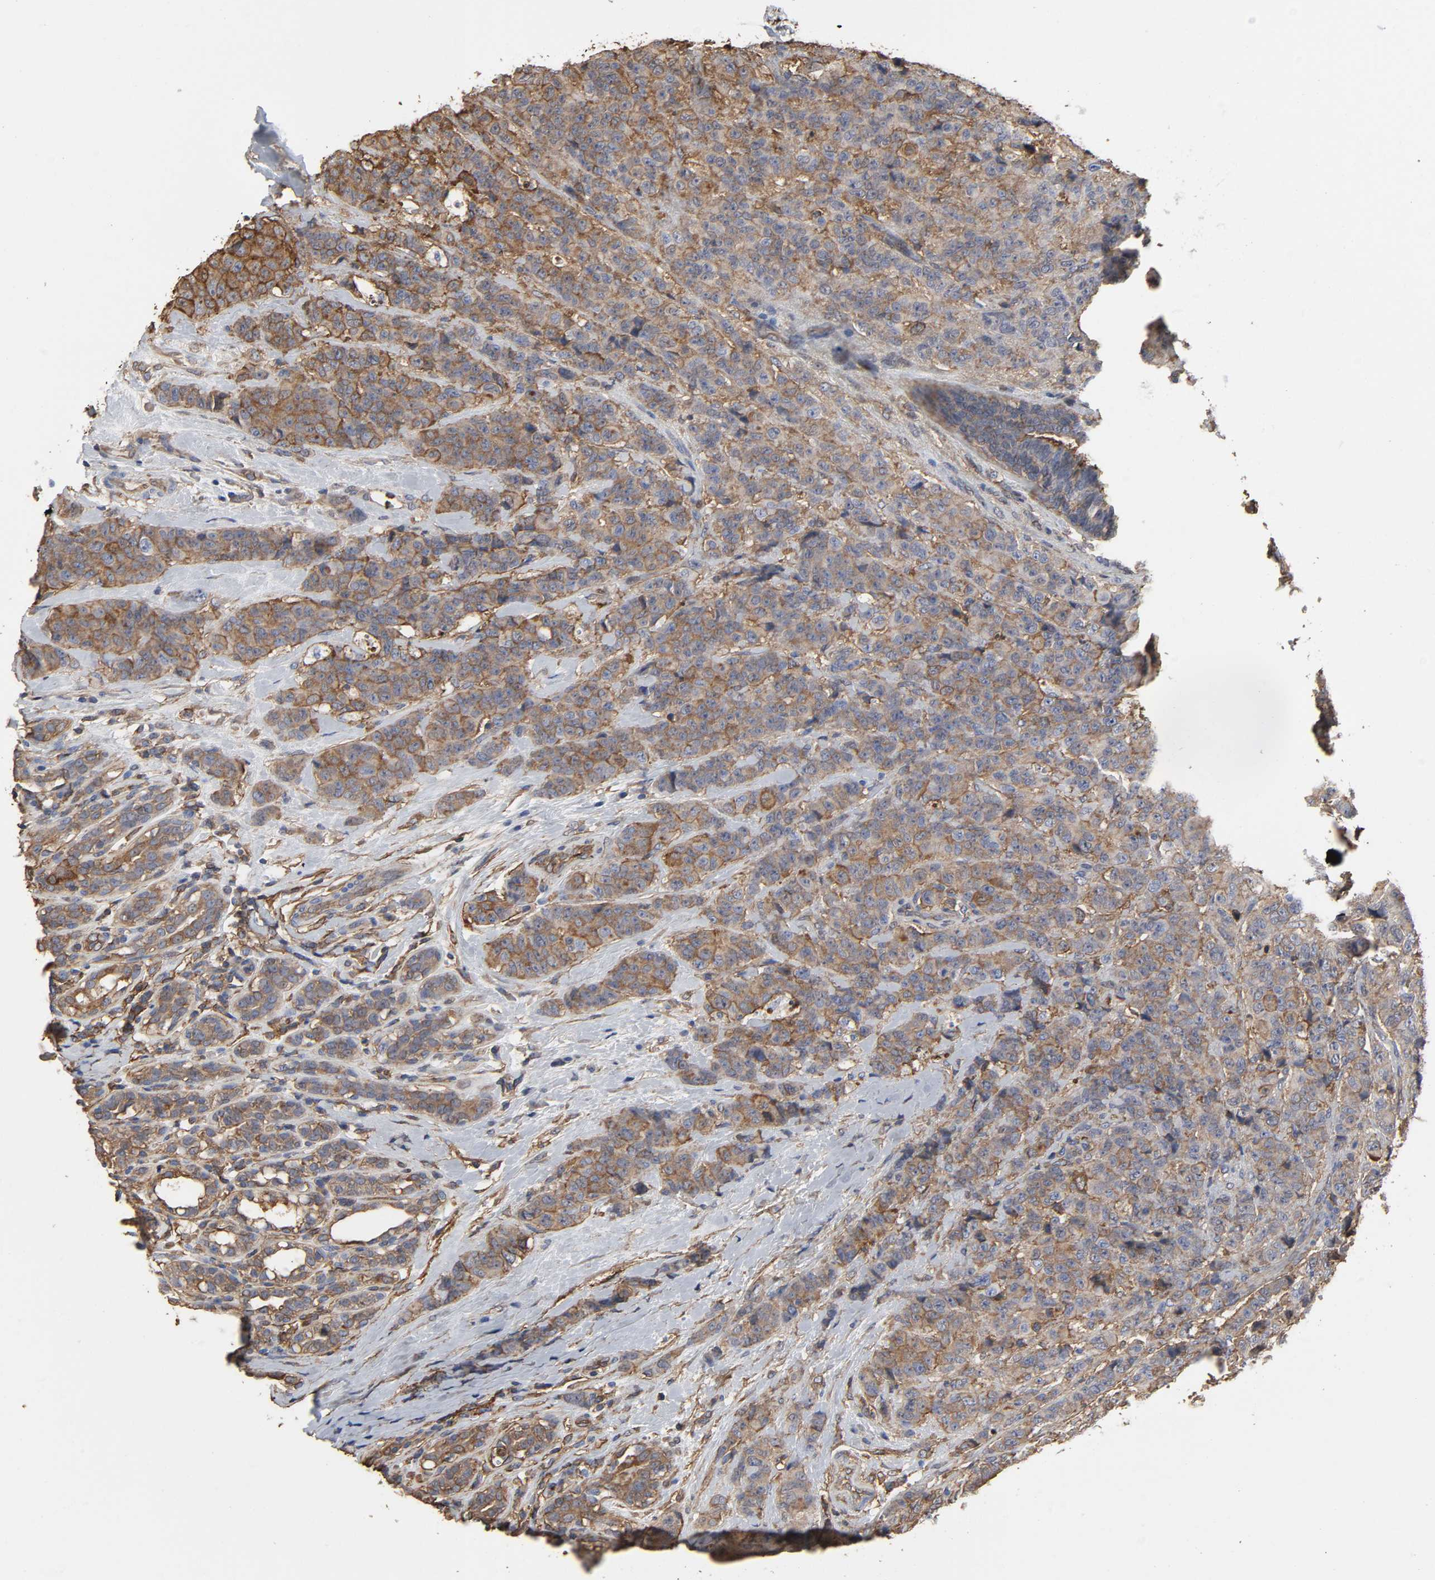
{"staining": {"intensity": "moderate", "quantity": ">75%", "location": "cytoplasmic/membranous"}, "tissue": "breast cancer", "cell_type": "Tumor cells", "image_type": "cancer", "snomed": [{"axis": "morphology", "description": "Duct carcinoma"}, {"axis": "topography", "description": "Breast"}], "caption": "Breast cancer tissue reveals moderate cytoplasmic/membranous staining in about >75% of tumor cells, visualized by immunohistochemistry. (brown staining indicates protein expression, while blue staining denotes nuclei).", "gene": "ANXA2", "patient": {"sex": "female", "age": 40}}